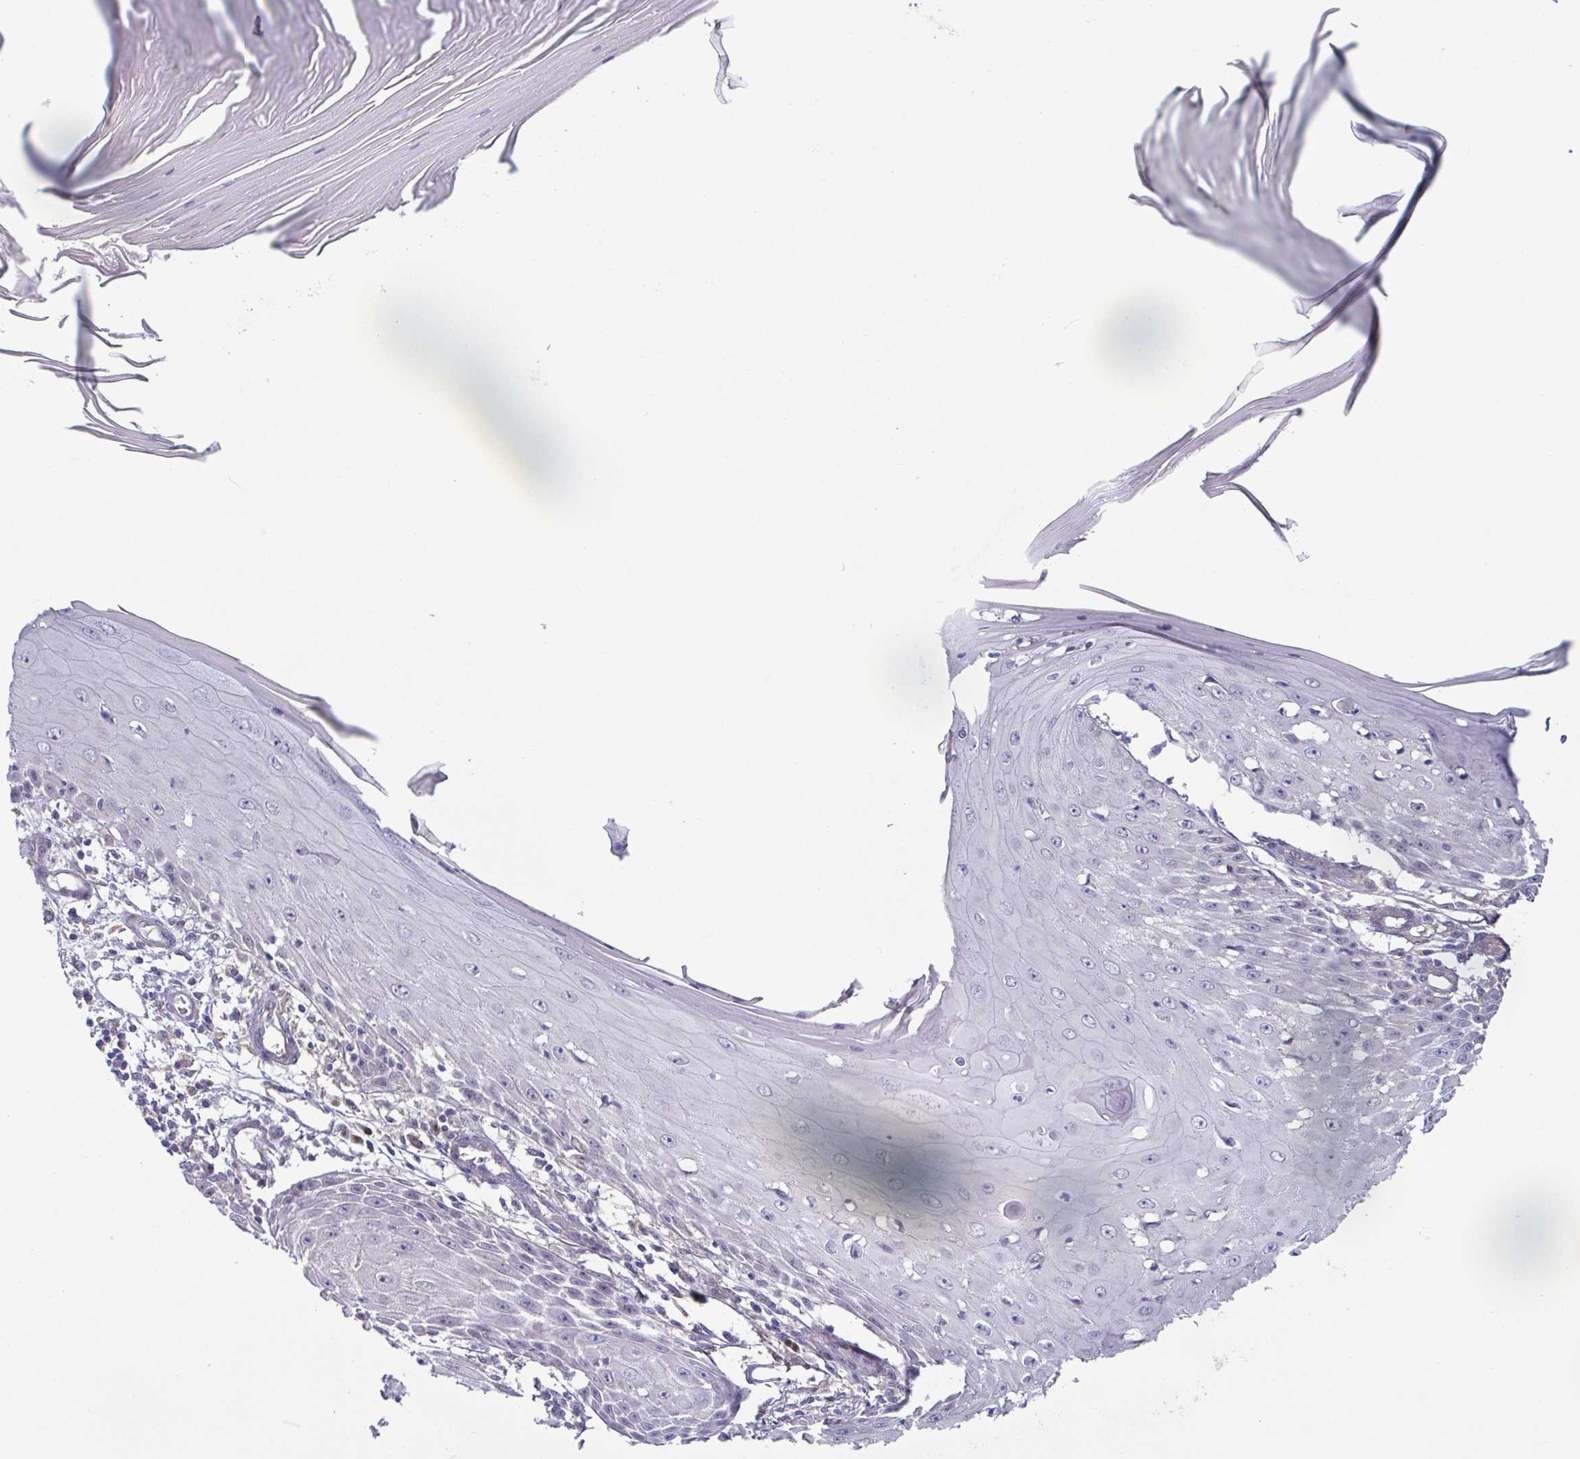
{"staining": {"intensity": "negative", "quantity": "none", "location": "none"}, "tissue": "skin cancer", "cell_type": "Tumor cells", "image_type": "cancer", "snomed": [{"axis": "morphology", "description": "Squamous cell carcinoma, NOS"}, {"axis": "topography", "description": "Skin"}], "caption": "Immunohistochemistry of human skin squamous cell carcinoma exhibits no positivity in tumor cells.", "gene": "UBE2Q1", "patient": {"sex": "female", "age": 73}}